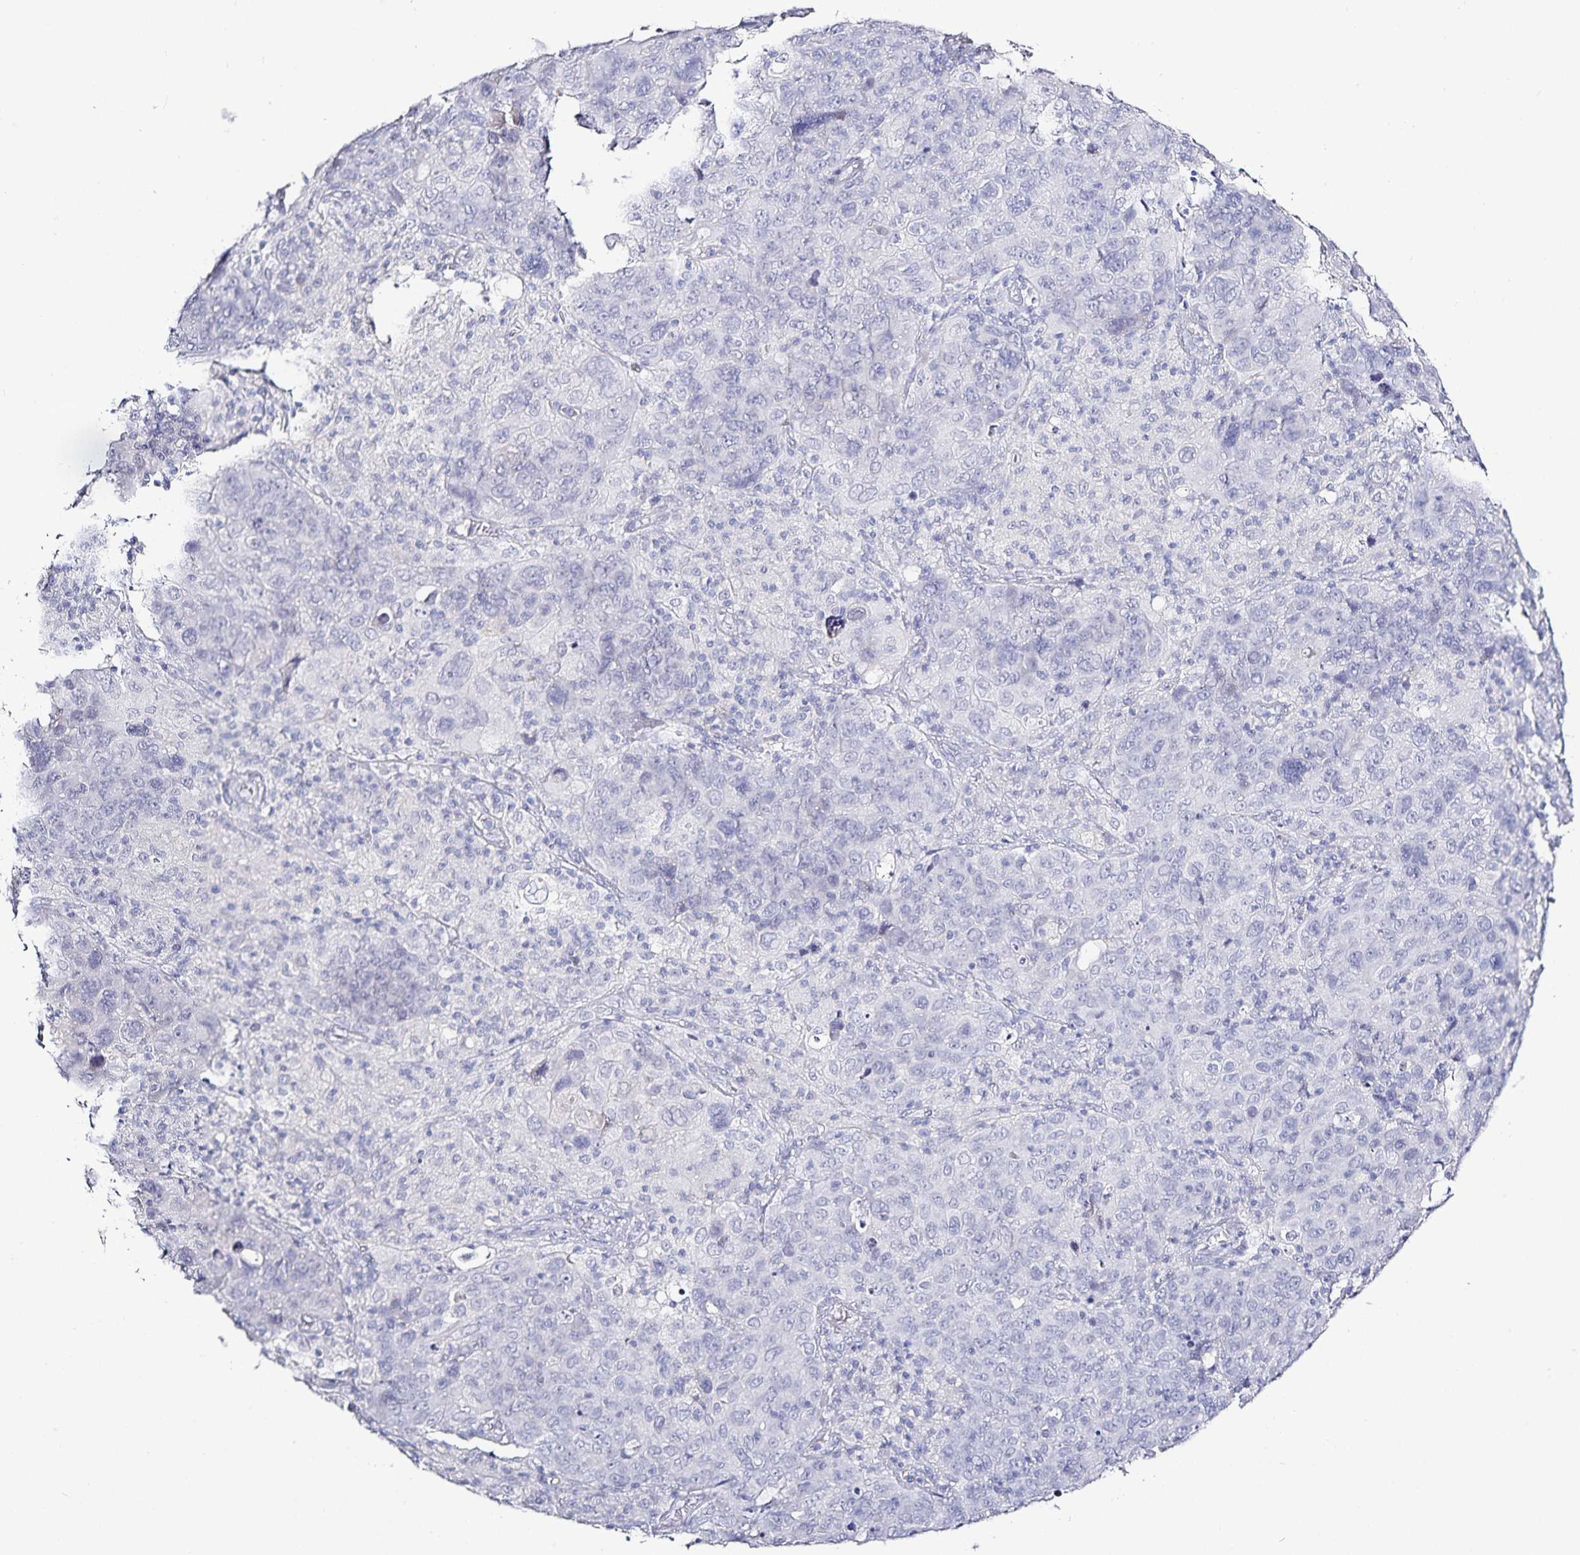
{"staining": {"intensity": "negative", "quantity": "none", "location": "none"}, "tissue": "cervical cancer", "cell_type": "Tumor cells", "image_type": "cancer", "snomed": [{"axis": "morphology", "description": "Squamous cell carcinoma, NOS"}, {"axis": "topography", "description": "Cervix"}], "caption": "Tumor cells show no significant protein staining in squamous cell carcinoma (cervical). Nuclei are stained in blue.", "gene": "TTR", "patient": {"sex": "female", "age": 44}}